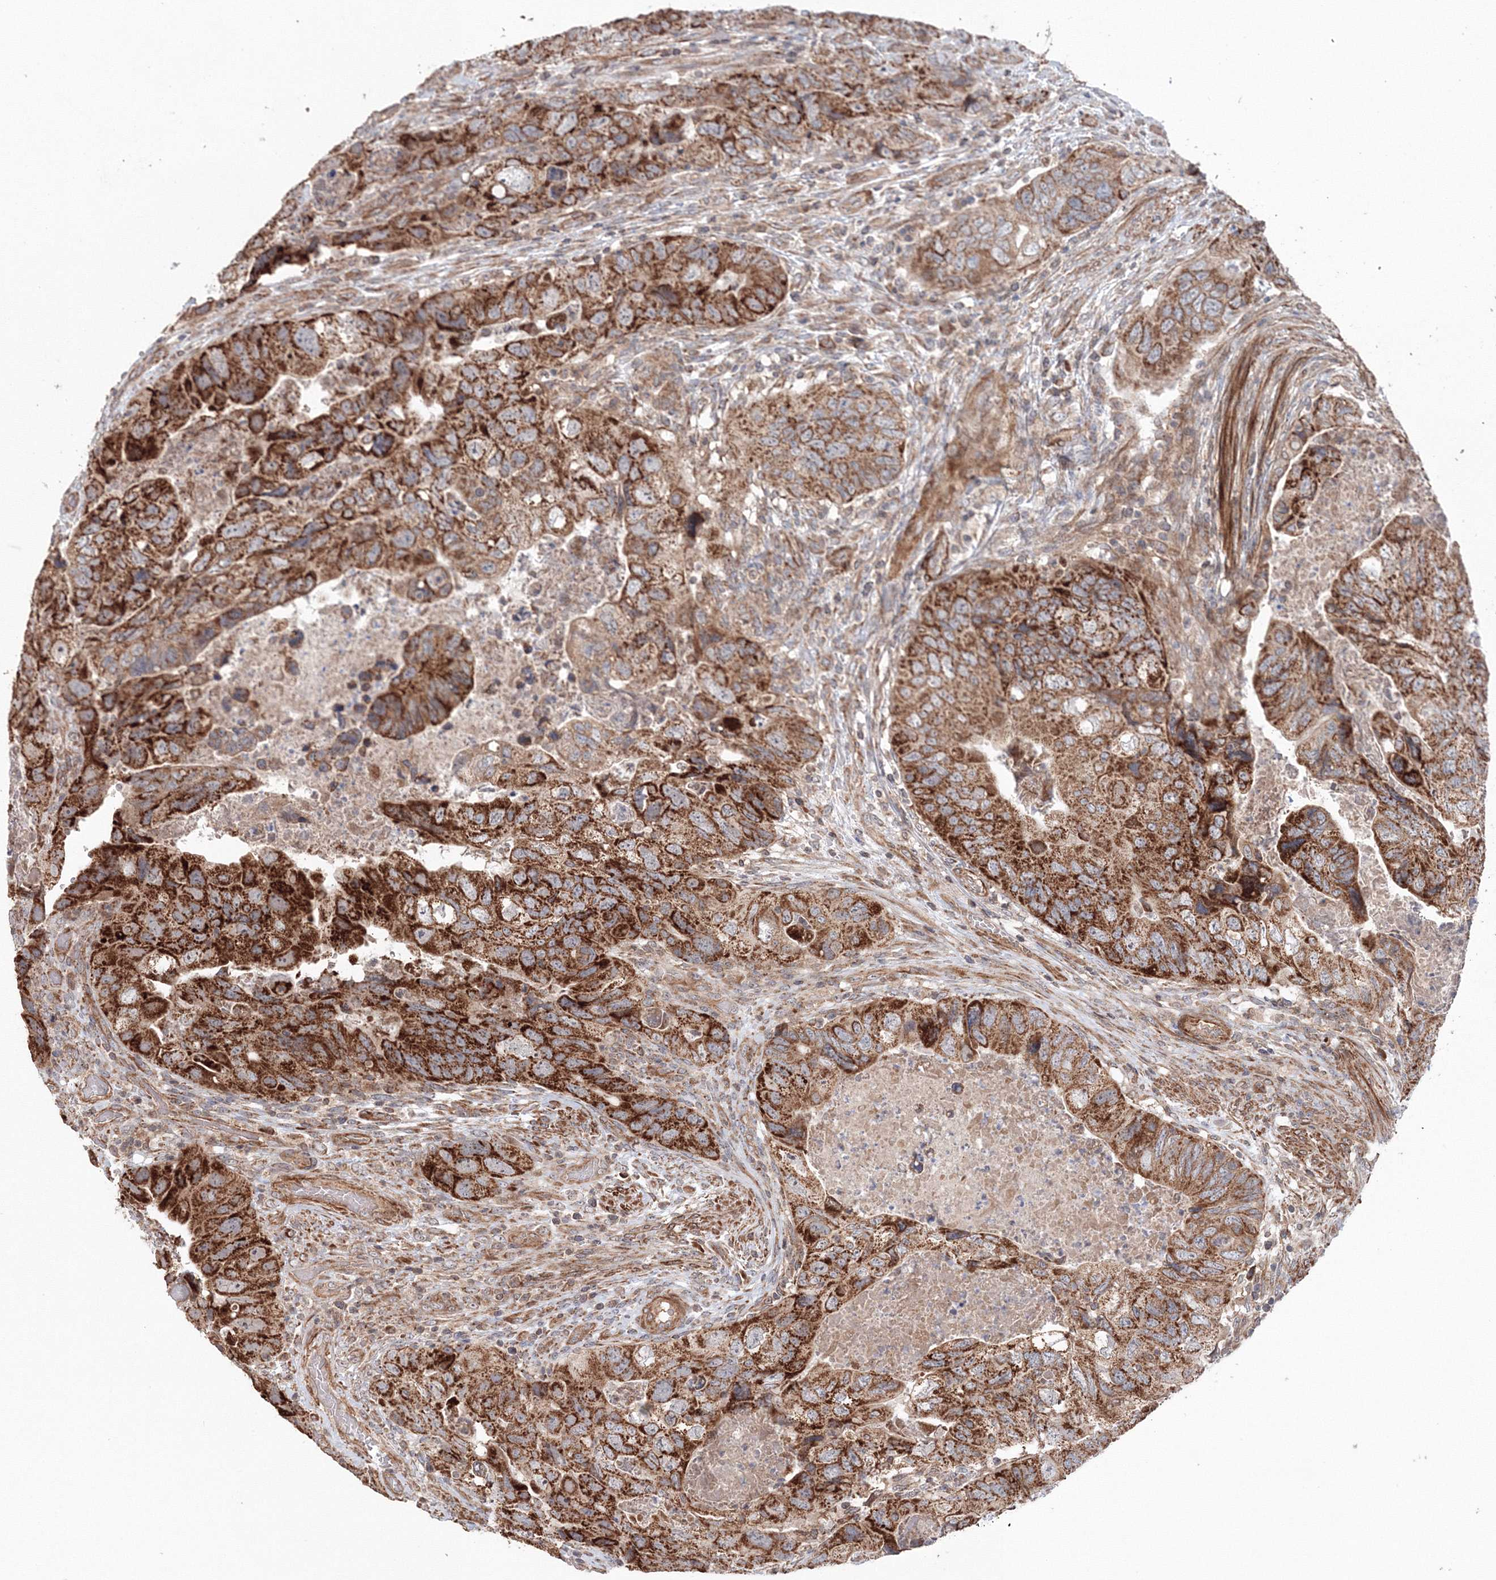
{"staining": {"intensity": "strong", "quantity": ">75%", "location": "cytoplasmic/membranous"}, "tissue": "colorectal cancer", "cell_type": "Tumor cells", "image_type": "cancer", "snomed": [{"axis": "morphology", "description": "Adenocarcinoma, NOS"}, {"axis": "topography", "description": "Rectum"}], "caption": "A high amount of strong cytoplasmic/membranous staining is present in approximately >75% of tumor cells in colorectal cancer (adenocarcinoma) tissue.", "gene": "NOA1", "patient": {"sex": "male", "age": 63}}